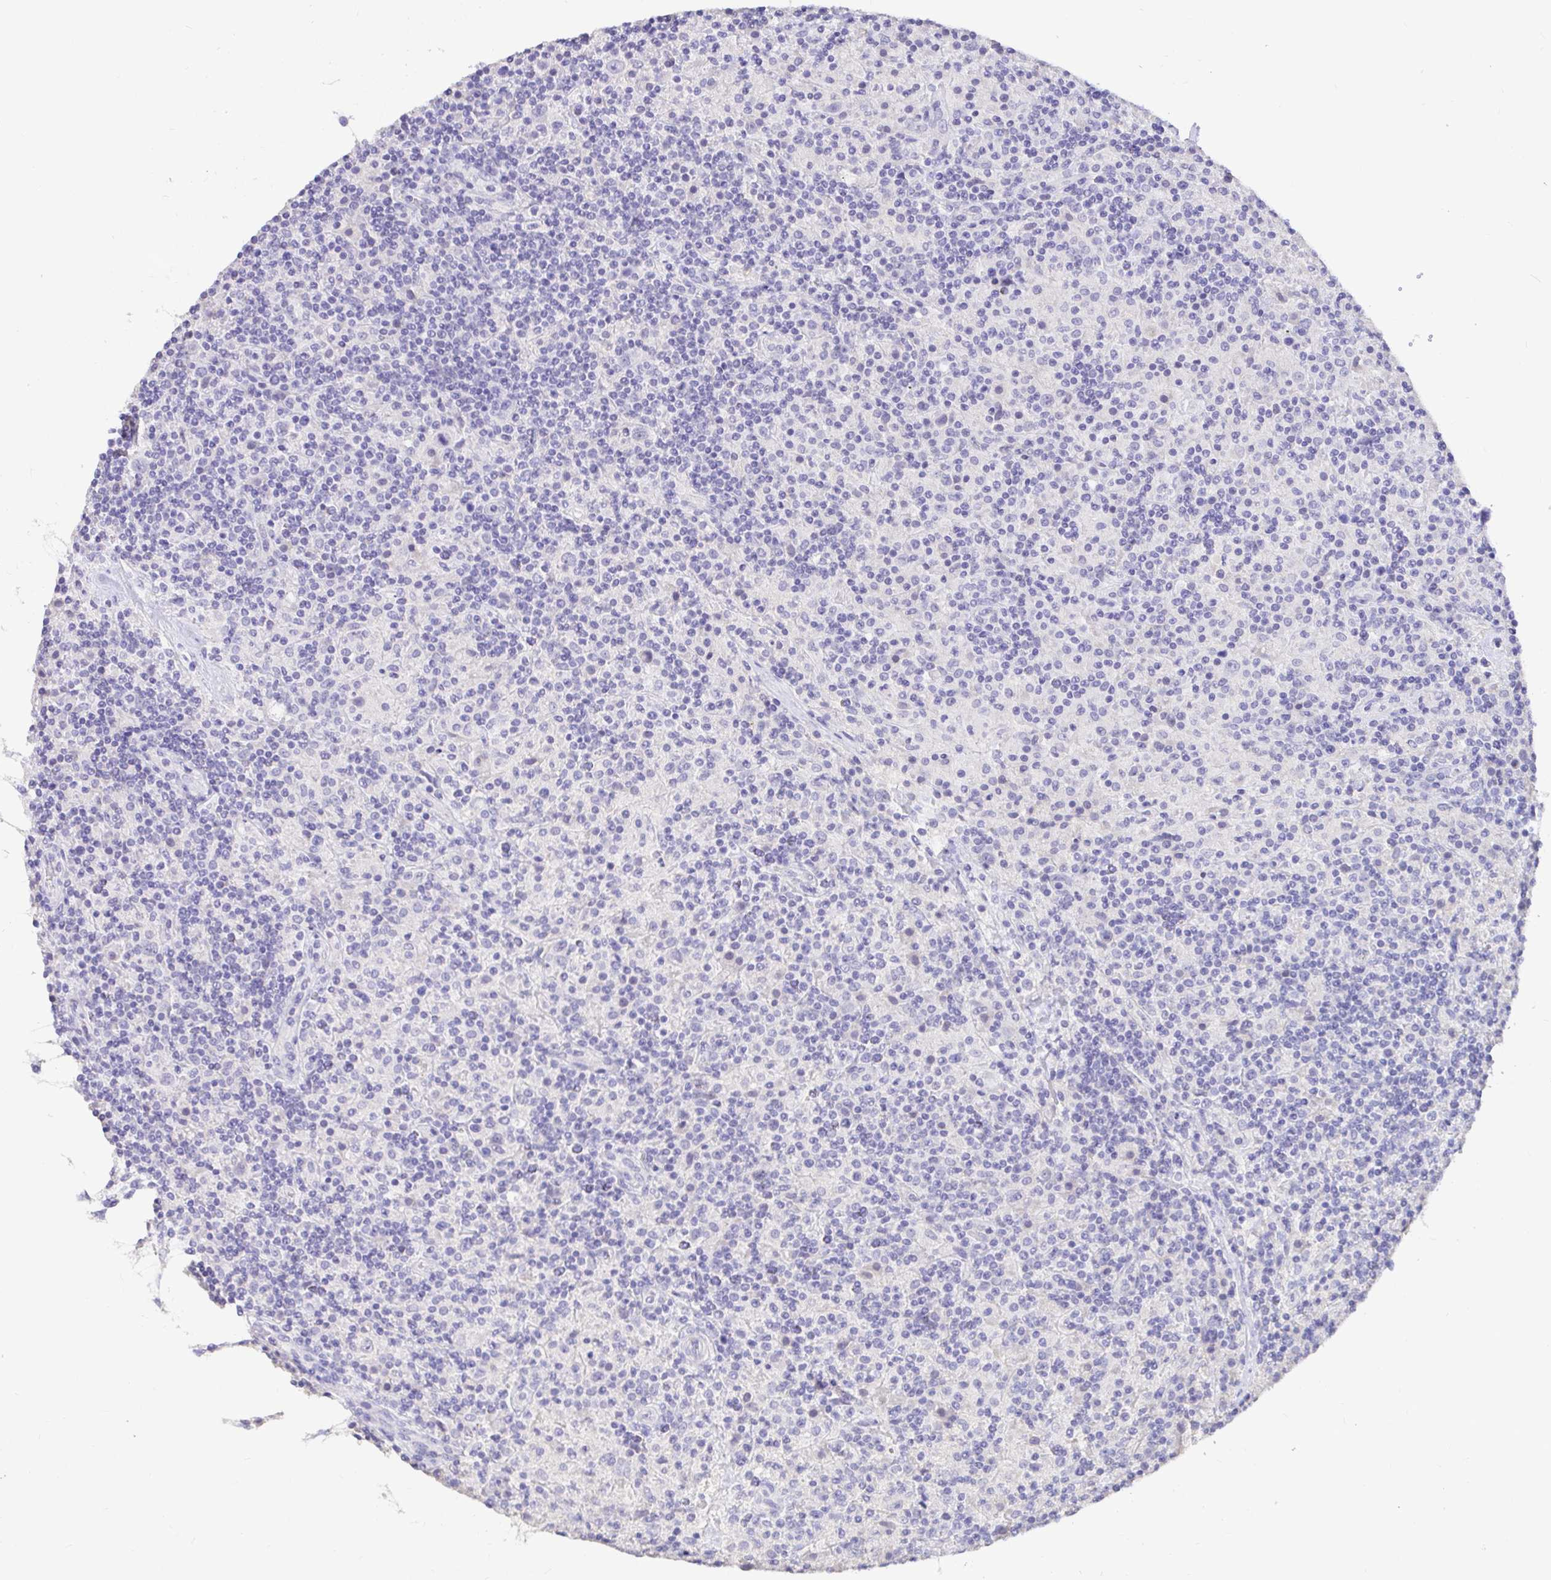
{"staining": {"intensity": "negative", "quantity": "none", "location": "none"}, "tissue": "lymphoma", "cell_type": "Tumor cells", "image_type": "cancer", "snomed": [{"axis": "morphology", "description": "Hodgkin's disease, NOS"}, {"axis": "topography", "description": "Lymph node"}], "caption": "Tumor cells are negative for protein expression in human Hodgkin's disease.", "gene": "CDO1", "patient": {"sex": "male", "age": 70}}